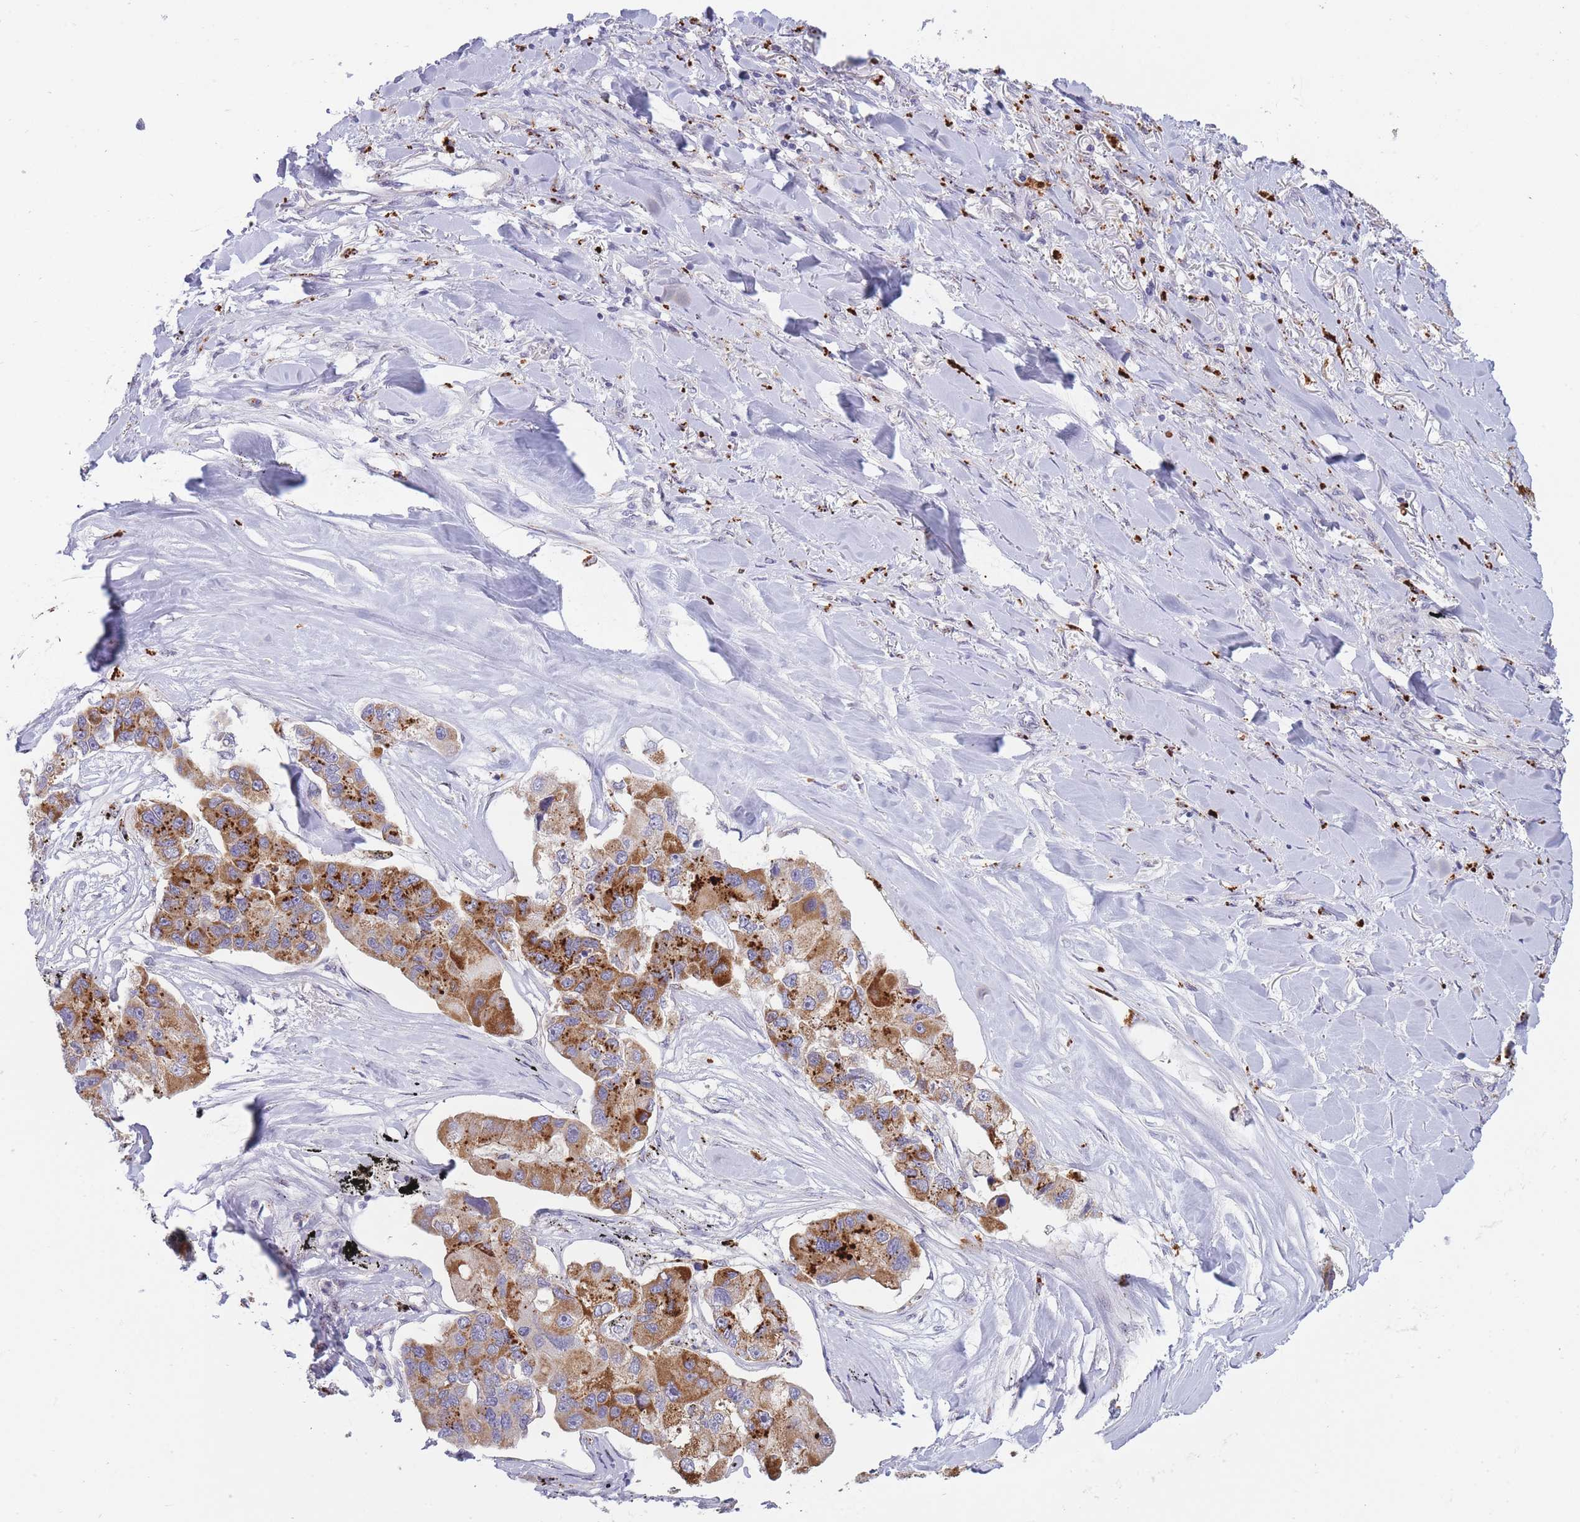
{"staining": {"intensity": "strong", "quantity": "25%-75%", "location": "cytoplasmic/membranous"}, "tissue": "lung cancer", "cell_type": "Tumor cells", "image_type": "cancer", "snomed": [{"axis": "morphology", "description": "Adenocarcinoma, NOS"}, {"axis": "topography", "description": "Lung"}], "caption": "The image displays staining of lung cancer, revealing strong cytoplasmic/membranous protein expression (brown color) within tumor cells.", "gene": "TRIM61", "patient": {"sex": "female", "age": 54}}